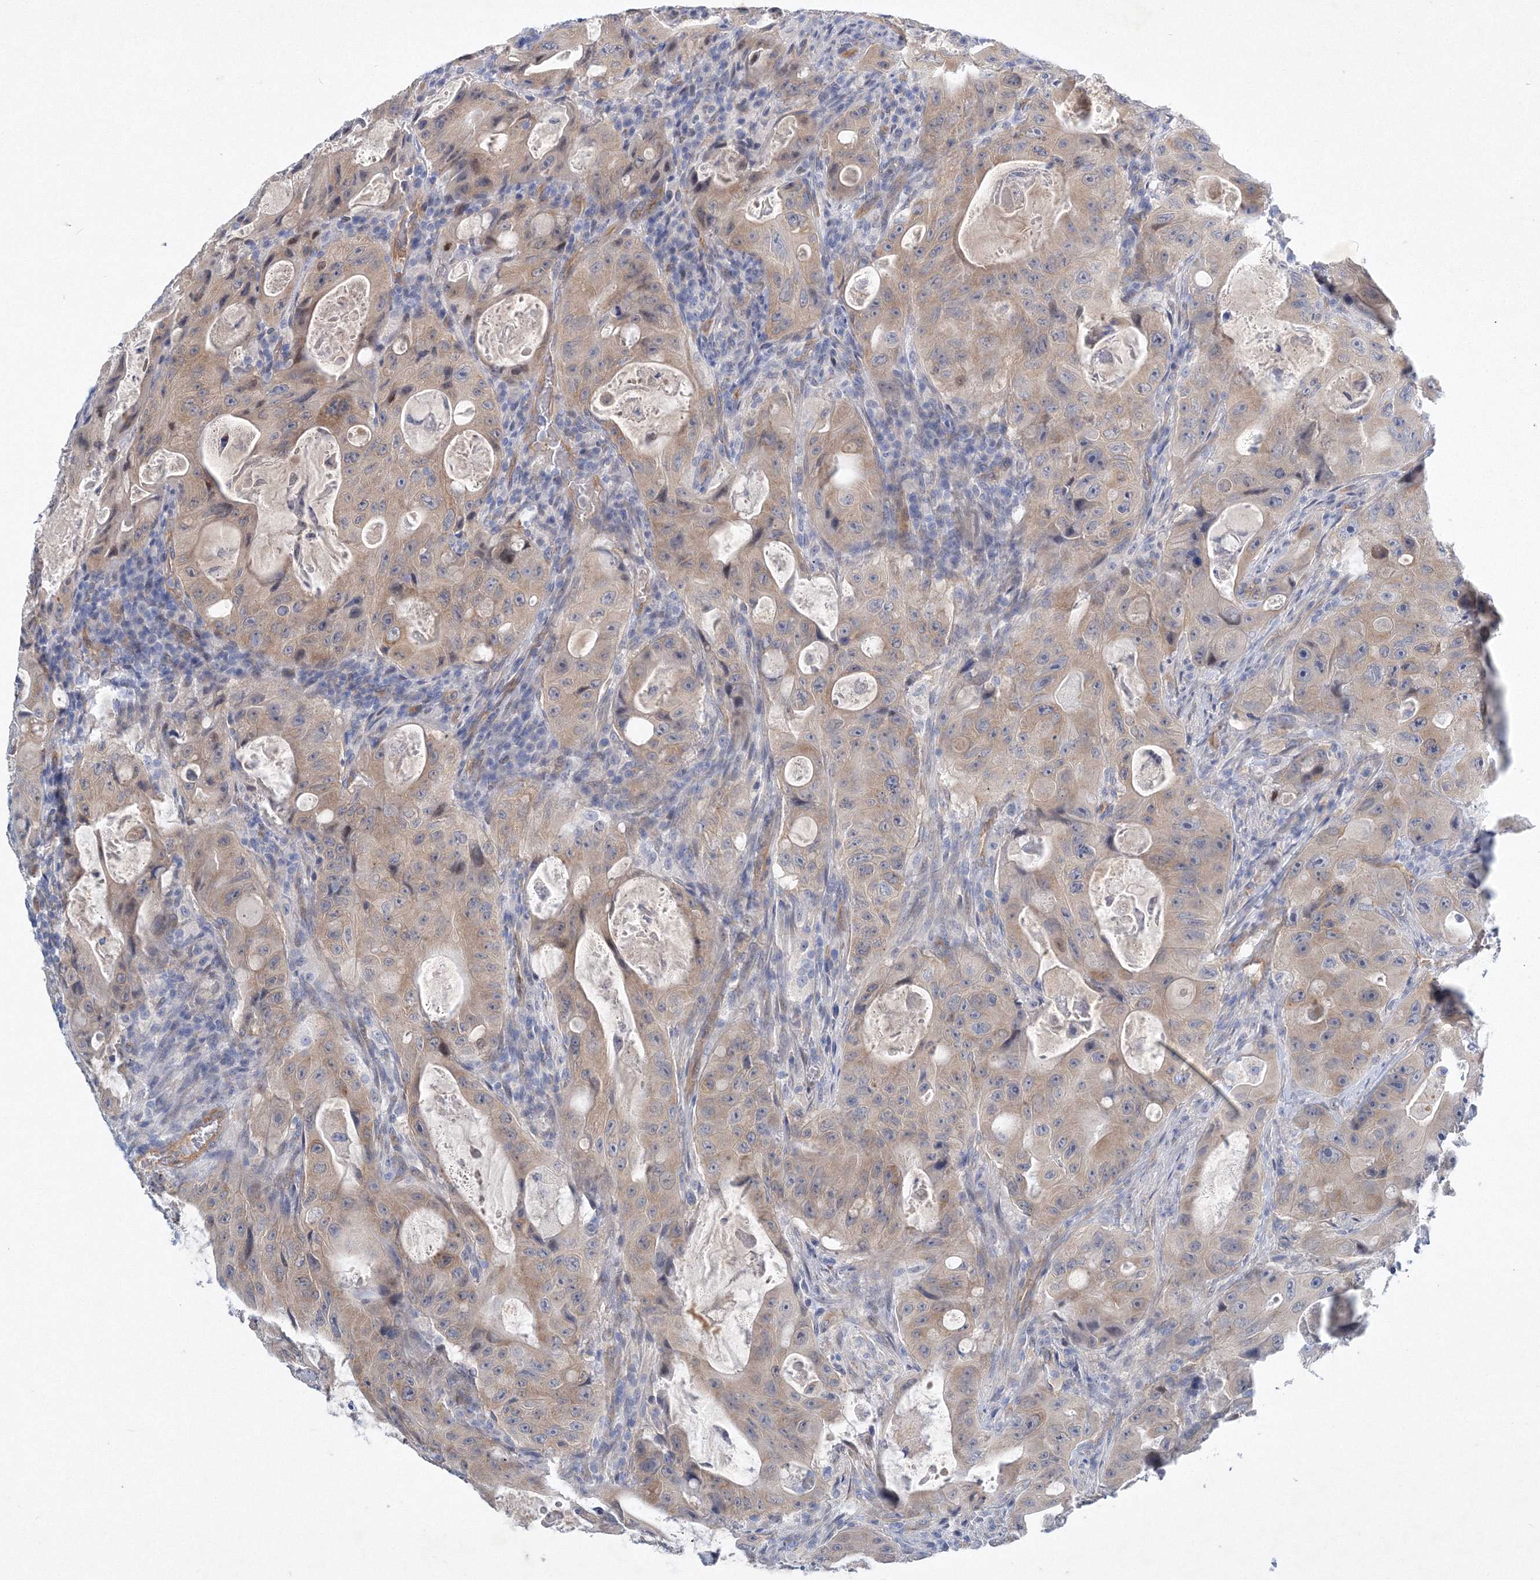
{"staining": {"intensity": "weak", "quantity": "<25%", "location": "cytoplasmic/membranous"}, "tissue": "colorectal cancer", "cell_type": "Tumor cells", "image_type": "cancer", "snomed": [{"axis": "morphology", "description": "Adenocarcinoma, NOS"}, {"axis": "topography", "description": "Colon"}], "caption": "The photomicrograph reveals no staining of tumor cells in colorectal adenocarcinoma.", "gene": "TANC1", "patient": {"sex": "female", "age": 46}}